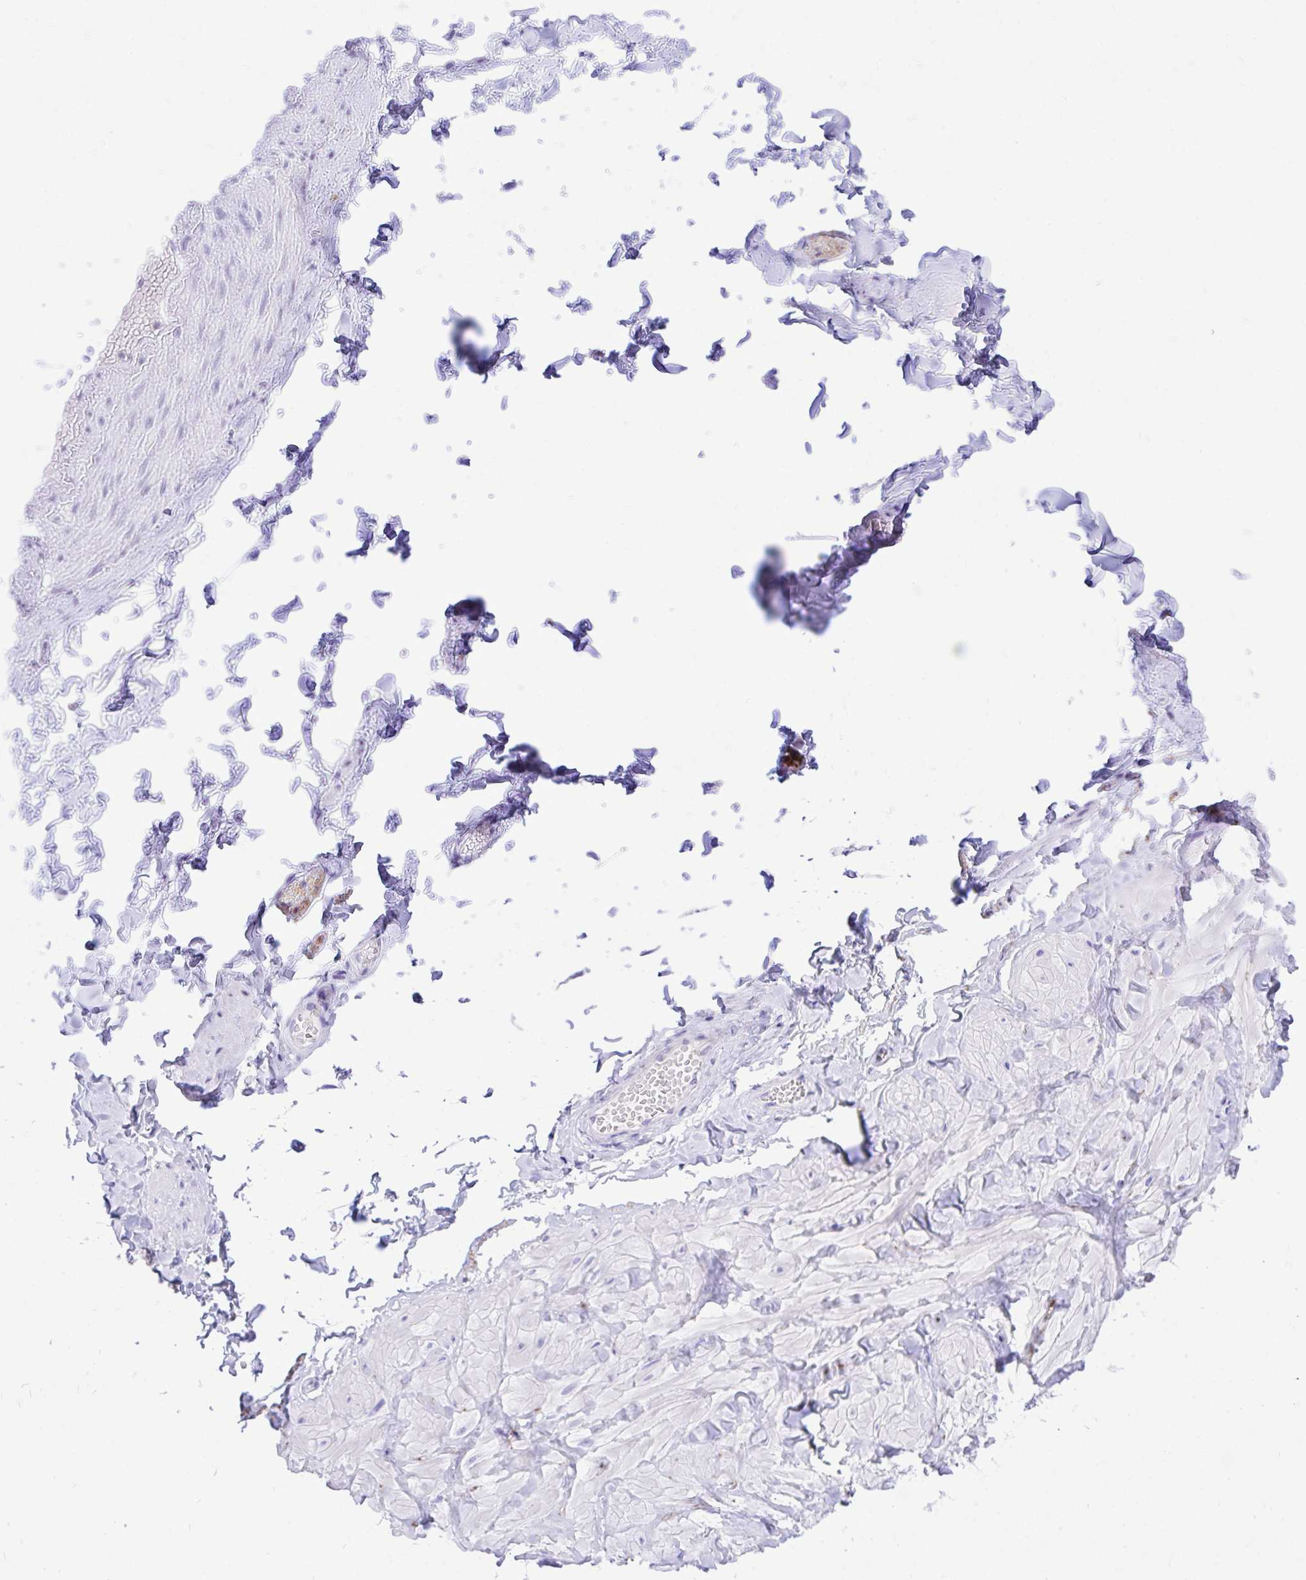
{"staining": {"intensity": "negative", "quantity": "none", "location": "none"}, "tissue": "adipose tissue", "cell_type": "Adipocytes", "image_type": "normal", "snomed": [{"axis": "morphology", "description": "Normal tissue, NOS"}, {"axis": "topography", "description": "Soft tissue"}, {"axis": "topography", "description": "Adipose tissue"}, {"axis": "topography", "description": "Vascular tissue"}, {"axis": "topography", "description": "Peripheral nerve tissue"}], "caption": "An immunohistochemistry (IHC) histopathology image of benign adipose tissue is shown. There is no staining in adipocytes of adipose tissue.", "gene": "MON1A", "patient": {"sex": "male", "age": 29}}